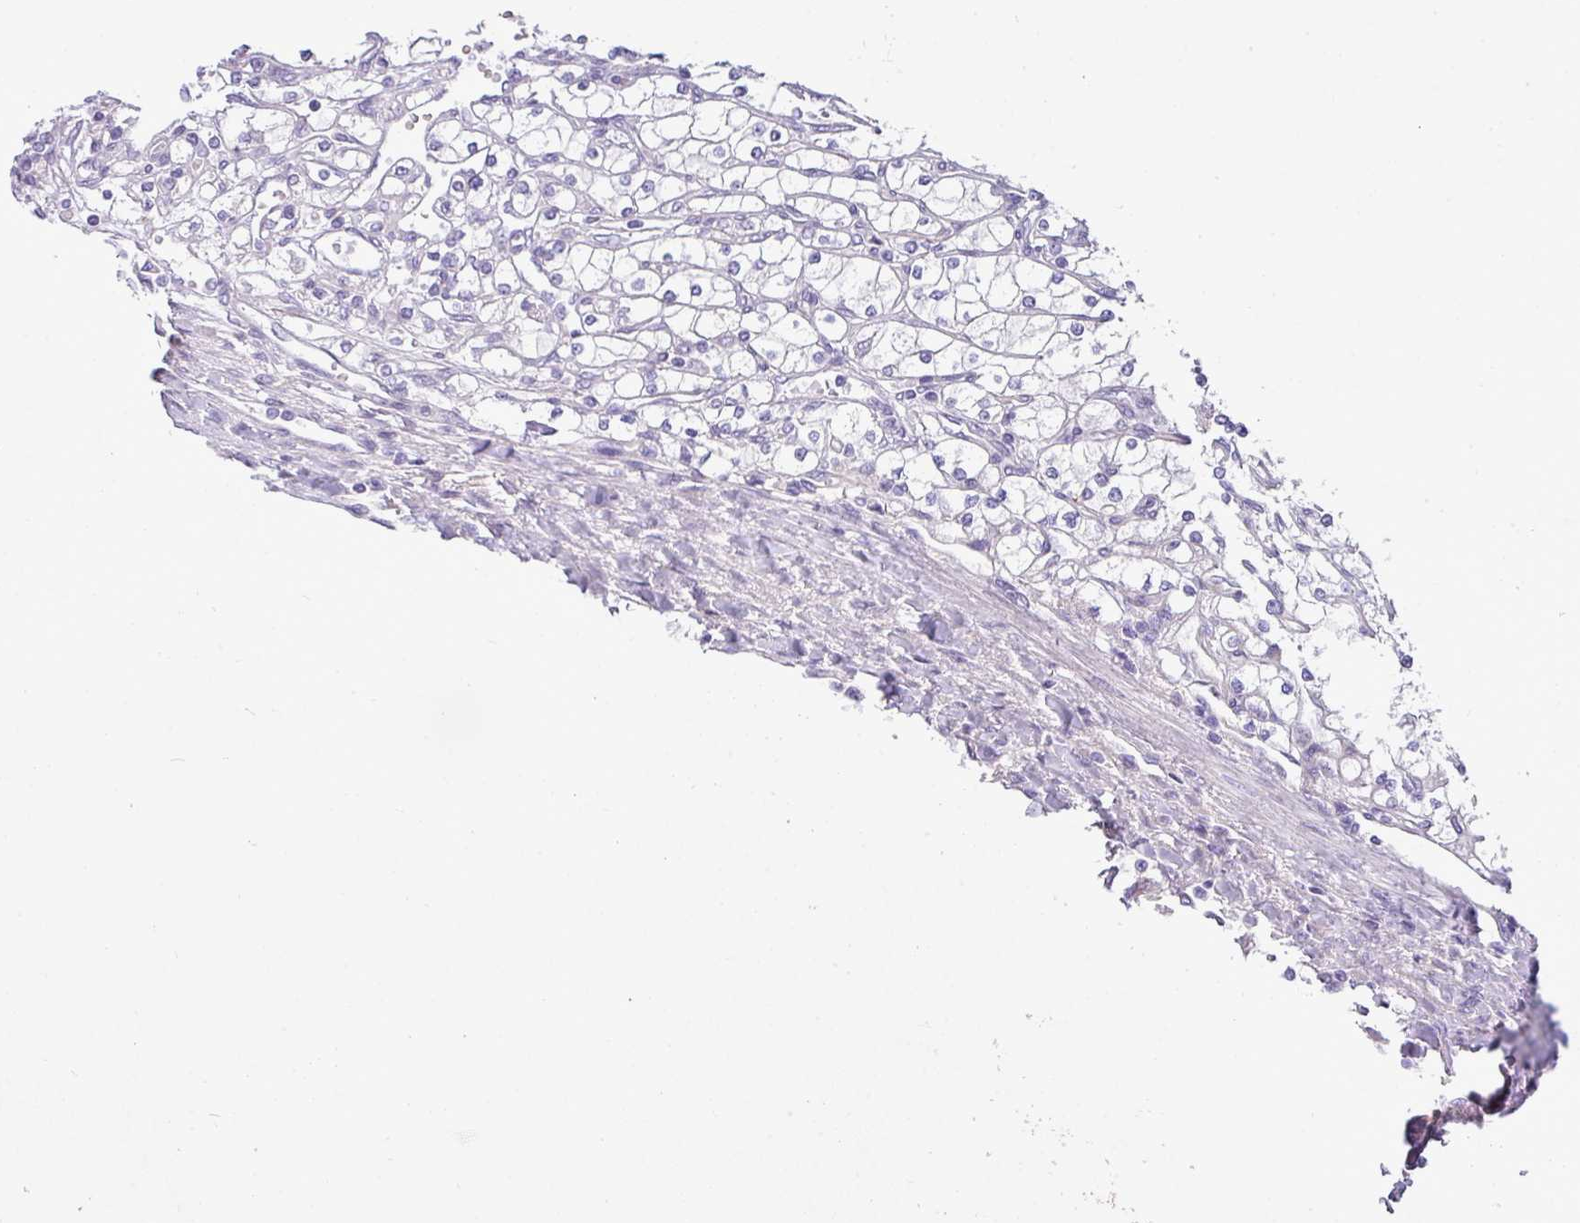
{"staining": {"intensity": "negative", "quantity": "none", "location": "none"}, "tissue": "renal cancer", "cell_type": "Tumor cells", "image_type": "cancer", "snomed": [{"axis": "morphology", "description": "Adenocarcinoma, NOS"}, {"axis": "topography", "description": "Kidney"}], "caption": "This is an immunohistochemistry (IHC) image of renal cancer. There is no staining in tumor cells.", "gene": "KIRREL3", "patient": {"sex": "male", "age": 80}}